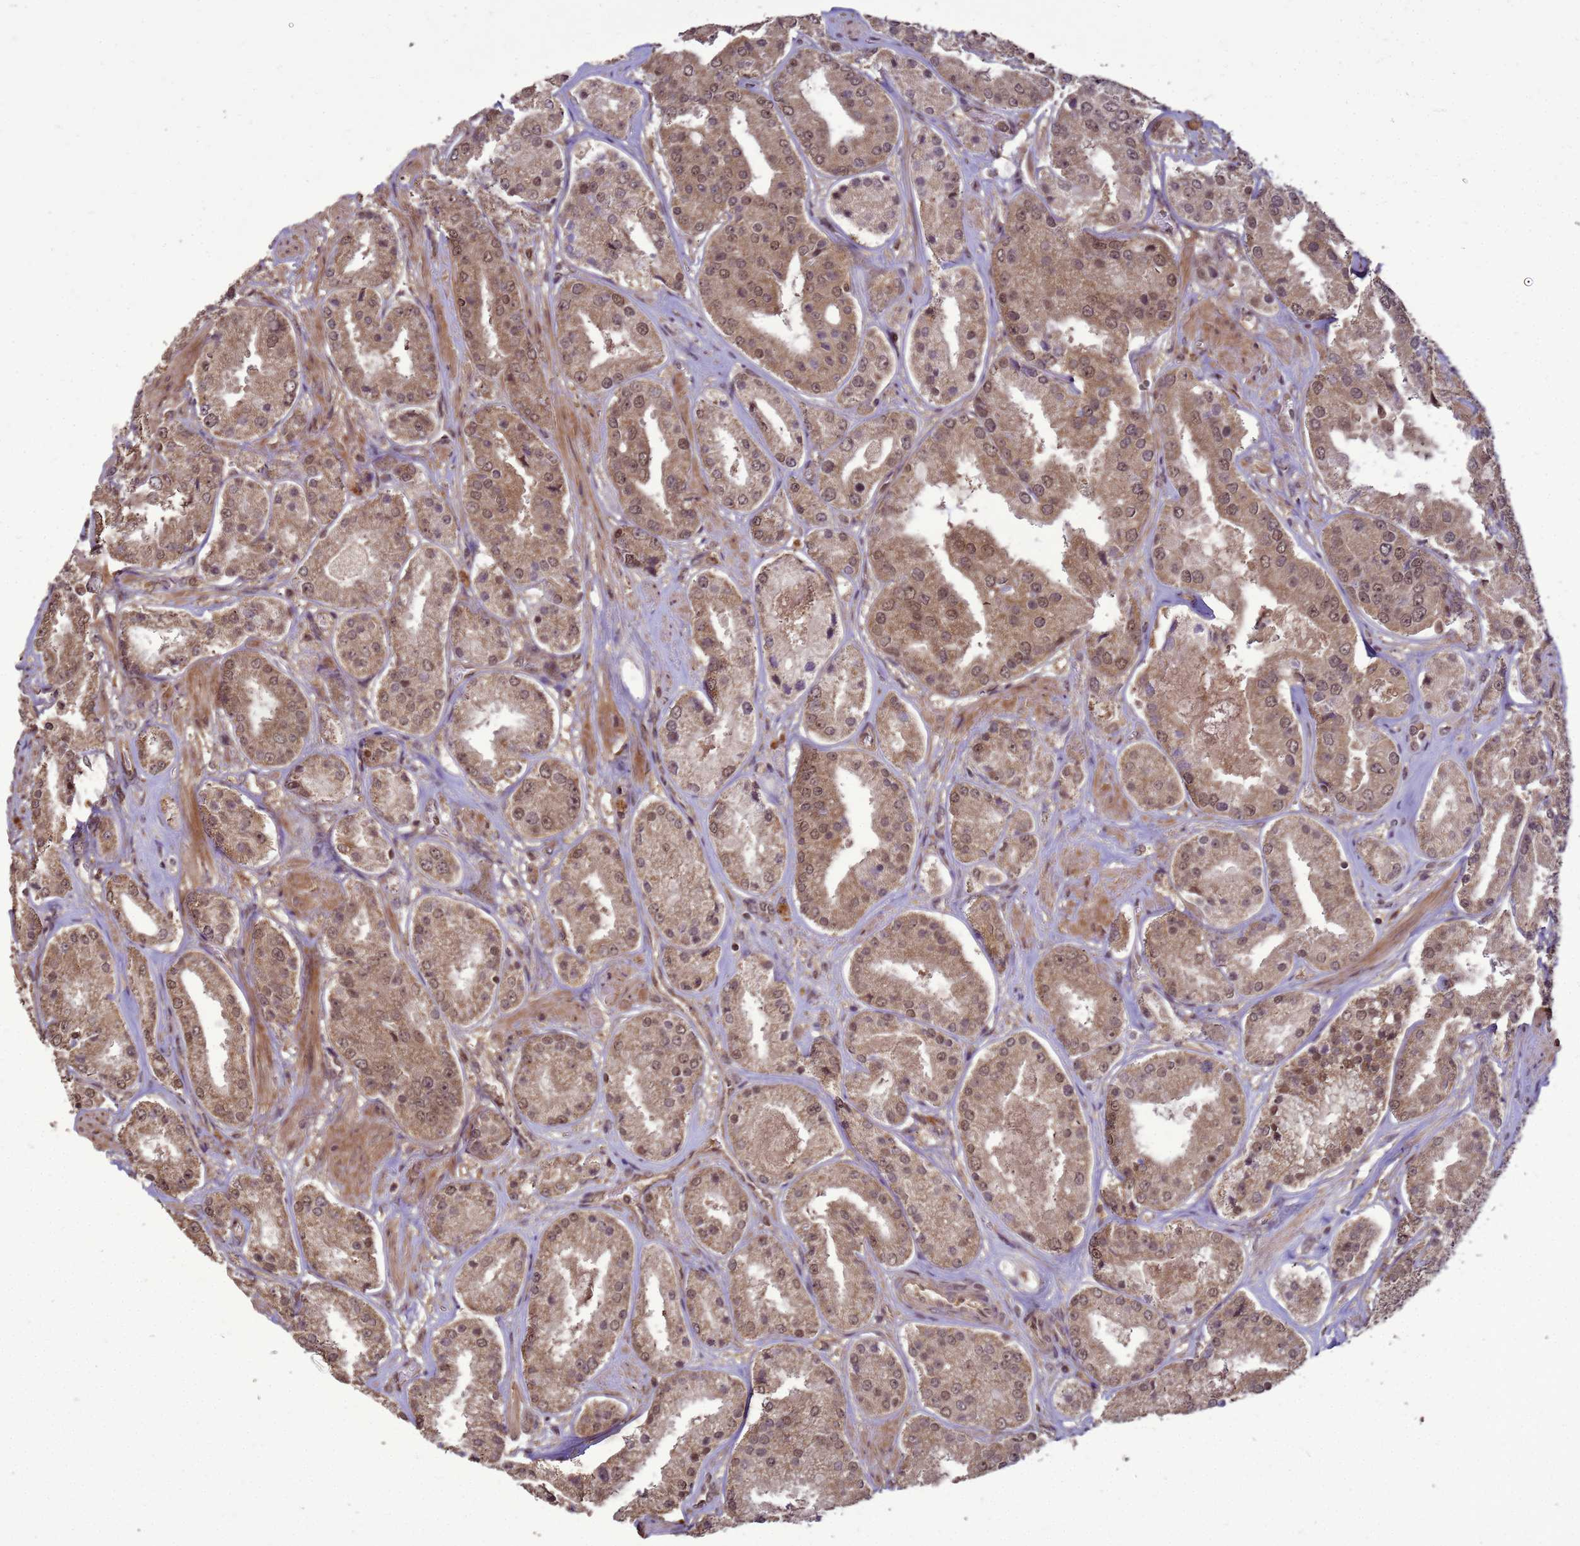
{"staining": {"intensity": "moderate", "quantity": ">75%", "location": "cytoplasmic/membranous,nuclear"}, "tissue": "prostate cancer", "cell_type": "Tumor cells", "image_type": "cancer", "snomed": [{"axis": "morphology", "description": "Adenocarcinoma, High grade"}, {"axis": "topography", "description": "Prostate"}], "caption": "High-grade adenocarcinoma (prostate) was stained to show a protein in brown. There is medium levels of moderate cytoplasmic/membranous and nuclear positivity in about >75% of tumor cells. The staining was performed using DAB (3,3'-diaminobenzidine), with brown indicating positive protein expression. Nuclei are stained blue with hematoxylin.", "gene": "CRBN", "patient": {"sex": "male", "age": 63}}